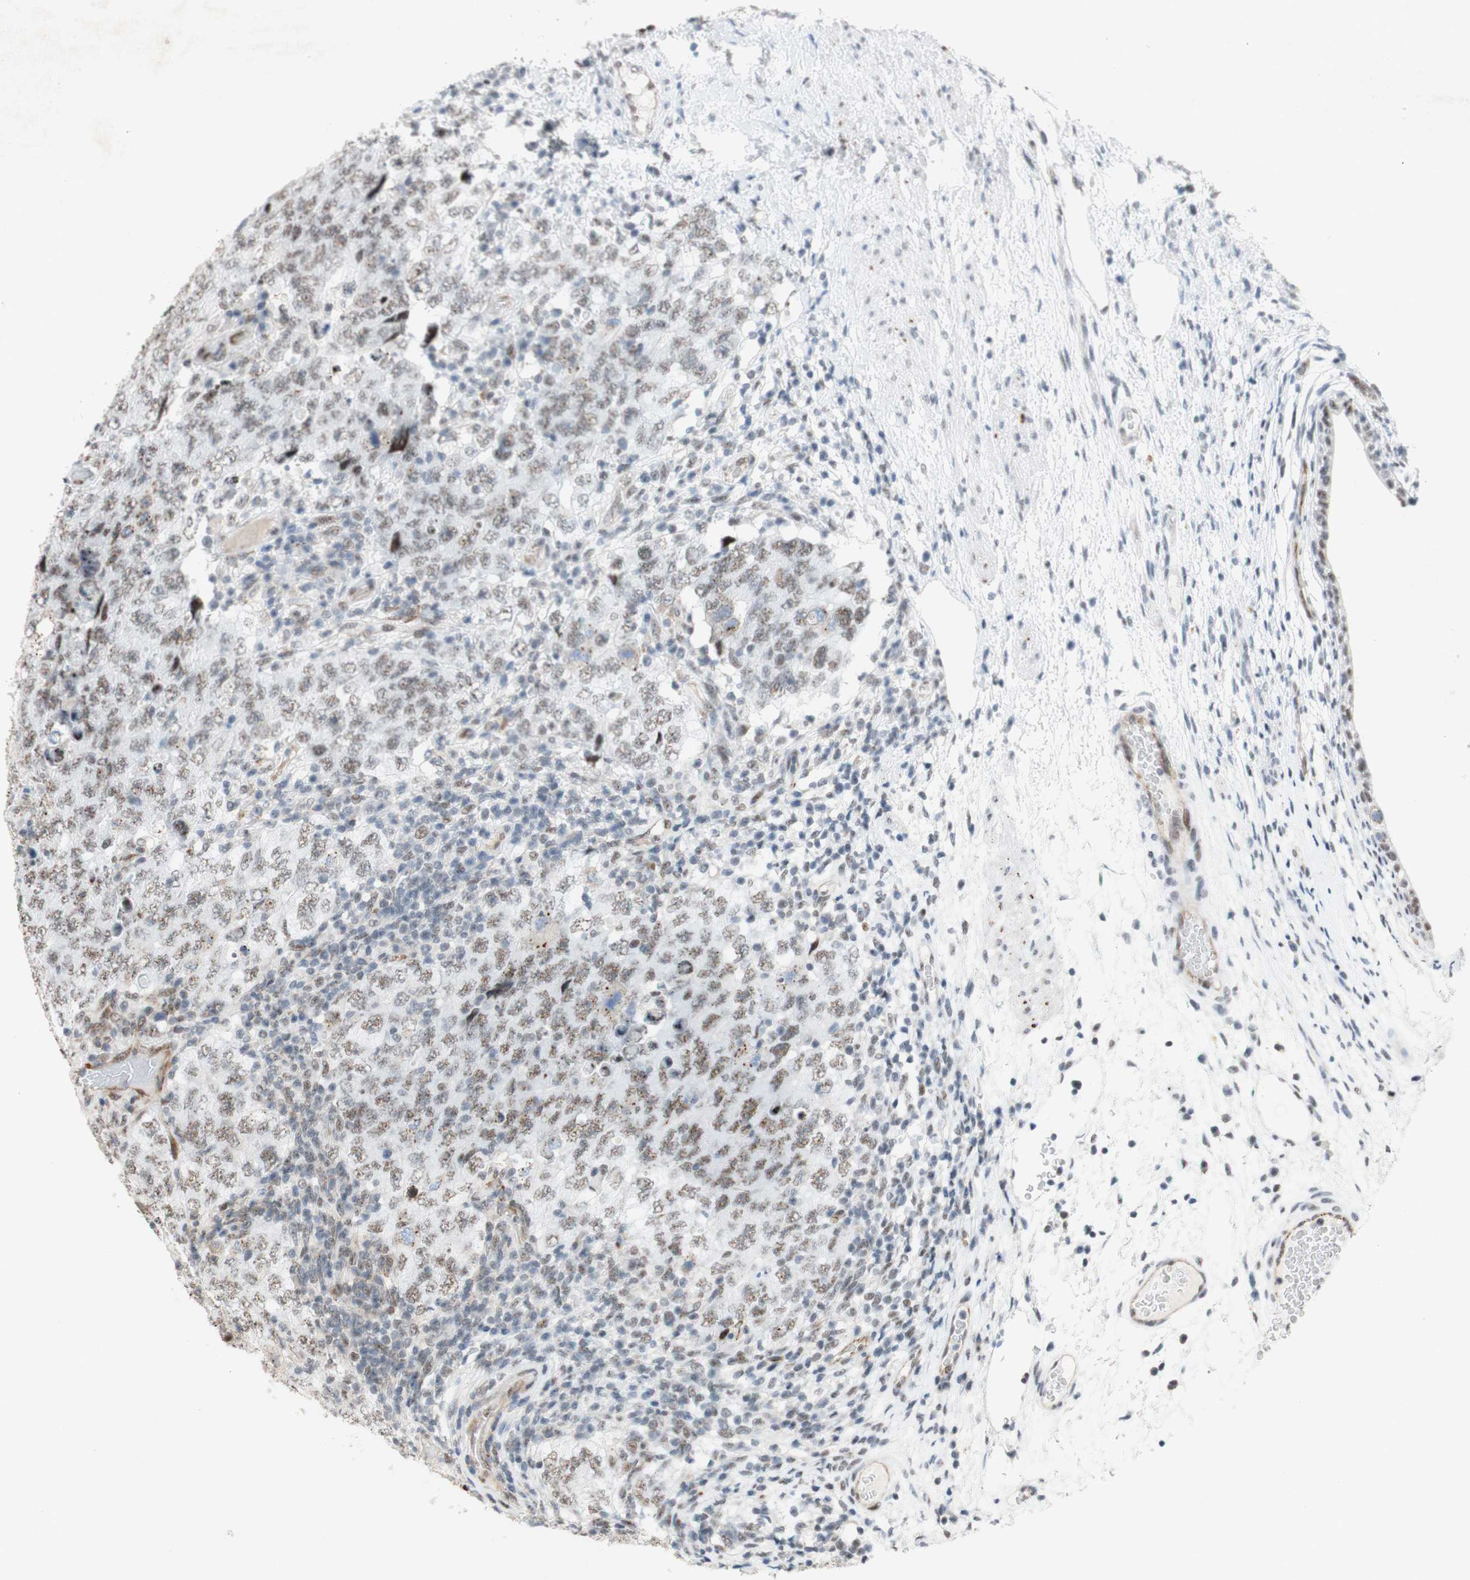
{"staining": {"intensity": "weak", "quantity": ">75%", "location": "nuclear"}, "tissue": "testis cancer", "cell_type": "Tumor cells", "image_type": "cancer", "snomed": [{"axis": "morphology", "description": "Carcinoma, Embryonal, NOS"}, {"axis": "topography", "description": "Testis"}], "caption": "High-magnification brightfield microscopy of embryonal carcinoma (testis) stained with DAB (3,3'-diaminobenzidine) (brown) and counterstained with hematoxylin (blue). tumor cells exhibit weak nuclear expression is identified in approximately>75% of cells.", "gene": "SAP18", "patient": {"sex": "male", "age": 26}}